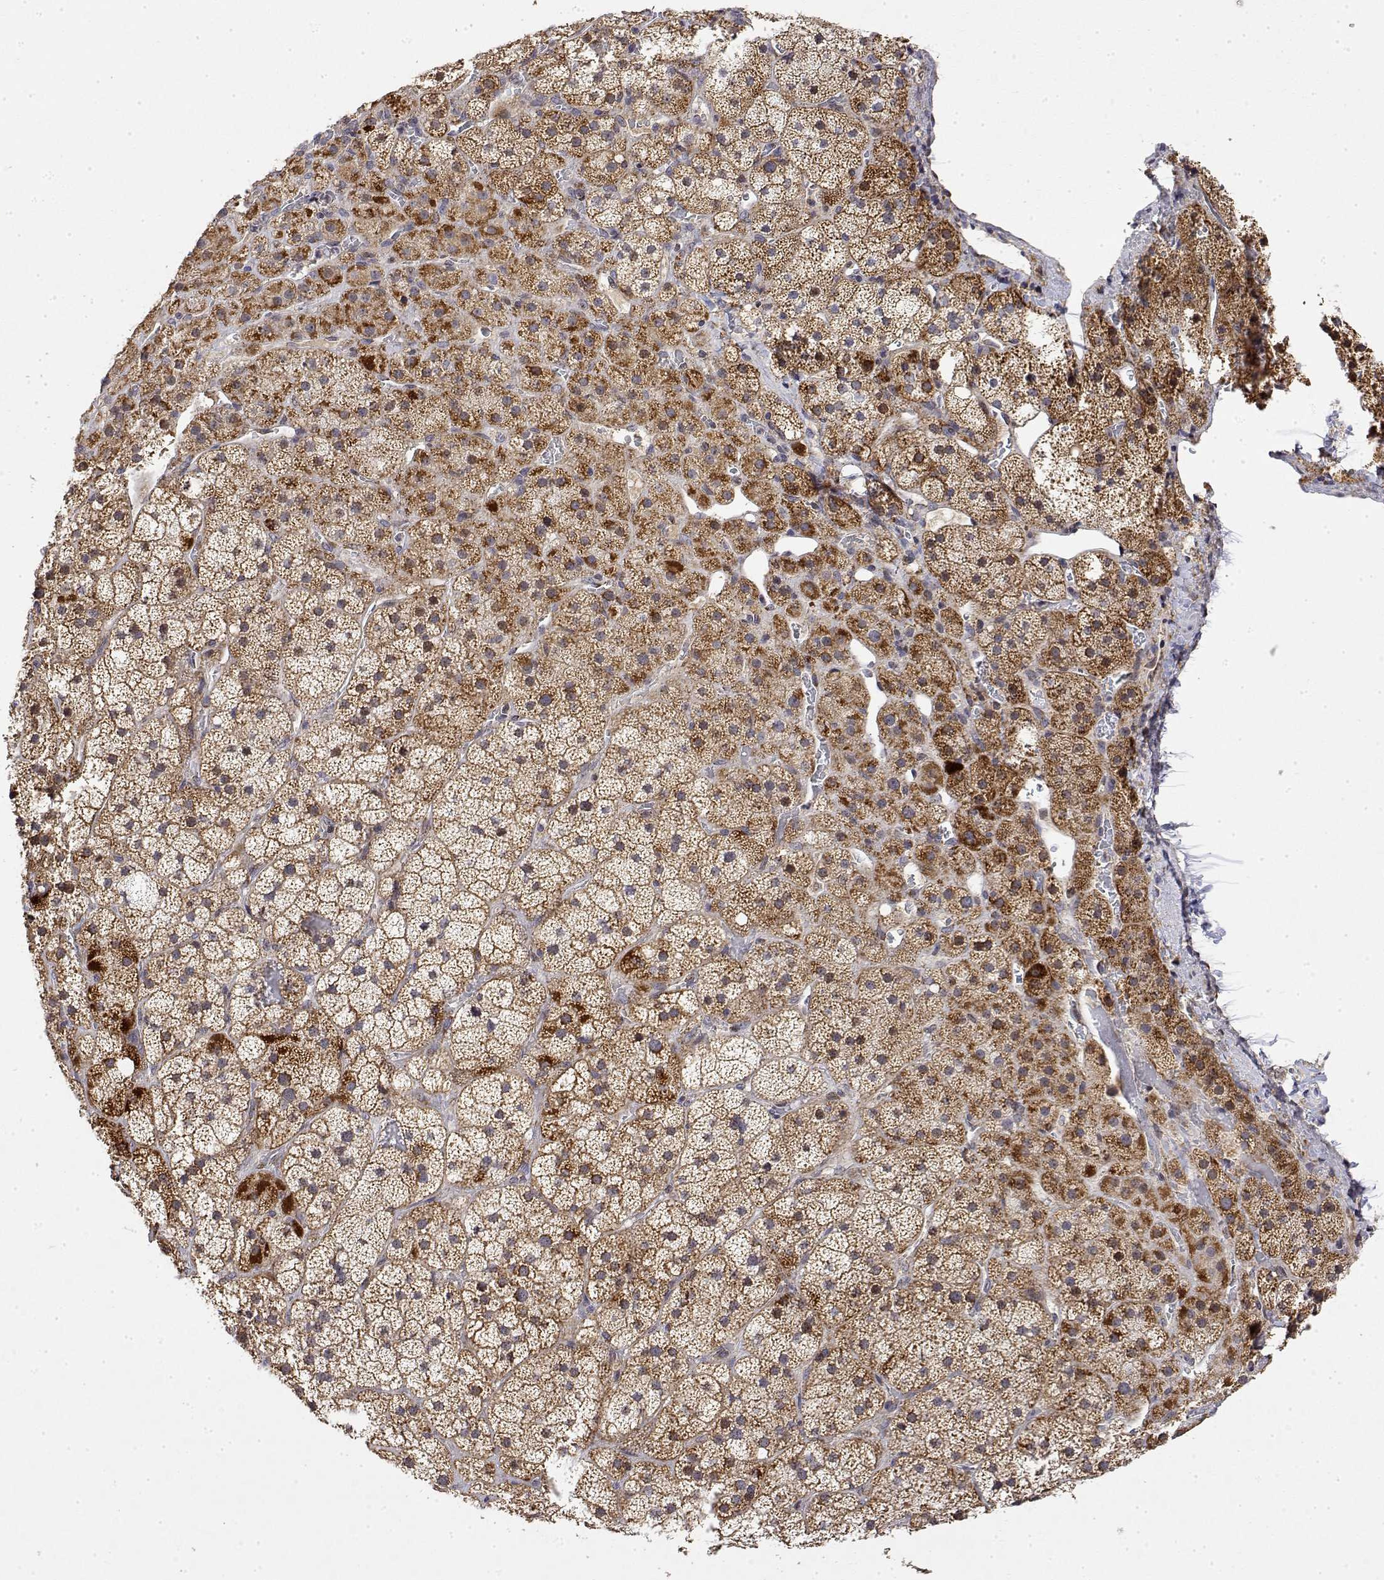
{"staining": {"intensity": "moderate", "quantity": ">75%", "location": "cytoplasmic/membranous"}, "tissue": "adrenal gland", "cell_type": "Glandular cells", "image_type": "normal", "snomed": [{"axis": "morphology", "description": "Normal tissue, NOS"}, {"axis": "topography", "description": "Adrenal gland"}], "caption": "Benign adrenal gland shows moderate cytoplasmic/membranous expression in about >75% of glandular cells, visualized by immunohistochemistry. (brown staining indicates protein expression, while blue staining denotes nuclei).", "gene": "GADD45GIP1", "patient": {"sex": "male", "age": 57}}